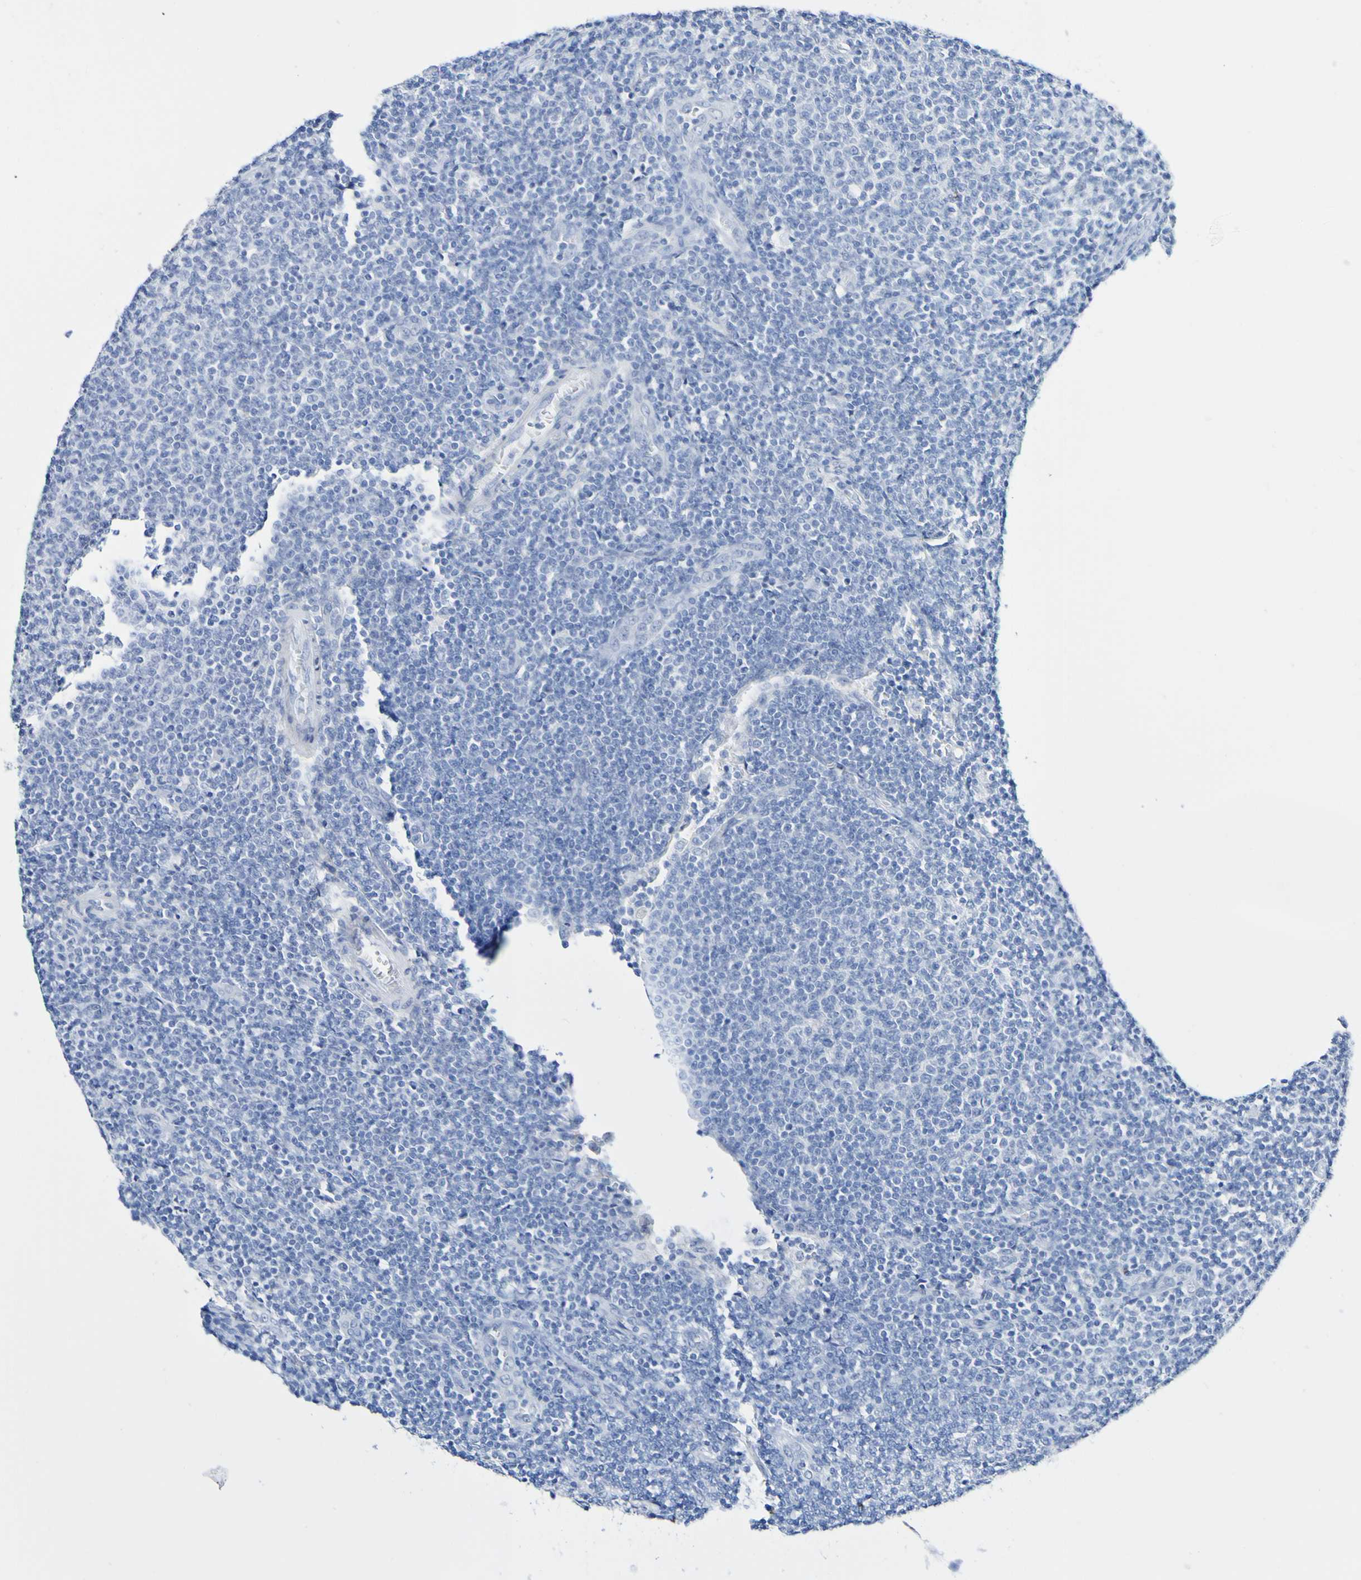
{"staining": {"intensity": "negative", "quantity": "none", "location": "none"}, "tissue": "lymphoma", "cell_type": "Tumor cells", "image_type": "cancer", "snomed": [{"axis": "morphology", "description": "Malignant lymphoma, non-Hodgkin's type, Low grade"}, {"axis": "topography", "description": "Lymph node"}], "caption": "The immunohistochemistry histopathology image has no significant expression in tumor cells of malignant lymphoma, non-Hodgkin's type (low-grade) tissue. (DAB immunohistochemistry (IHC) with hematoxylin counter stain).", "gene": "SGCB", "patient": {"sex": "male", "age": 66}}